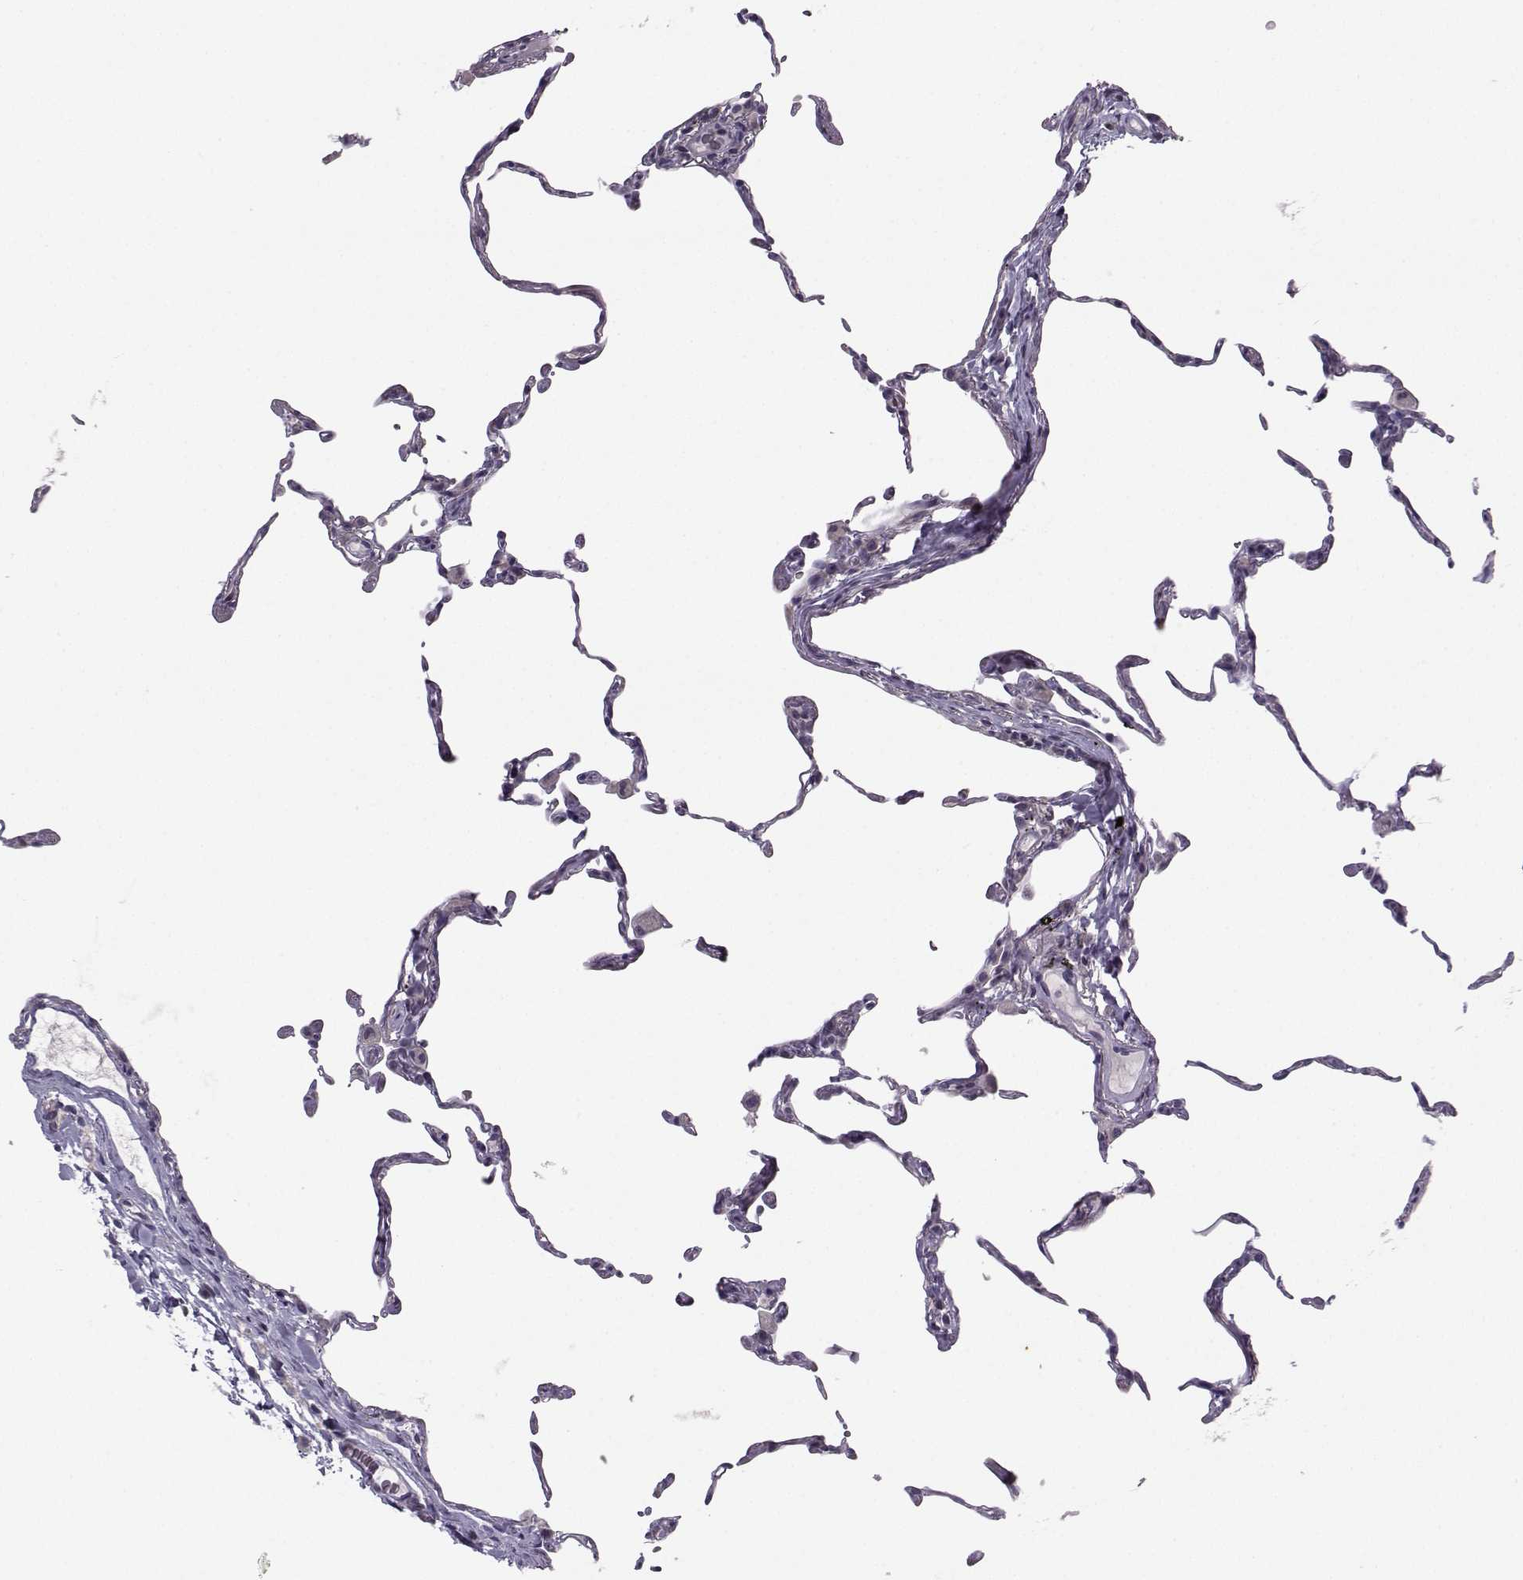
{"staining": {"intensity": "negative", "quantity": "none", "location": "none"}, "tissue": "lung", "cell_type": "Alveolar cells", "image_type": "normal", "snomed": [{"axis": "morphology", "description": "Normal tissue, NOS"}, {"axis": "topography", "description": "Lung"}], "caption": "This is an immunohistochemistry (IHC) photomicrograph of normal lung. There is no positivity in alveolar cells.", "gene": "FCAMR", "patient": {"sex": "female", "age": 57}}